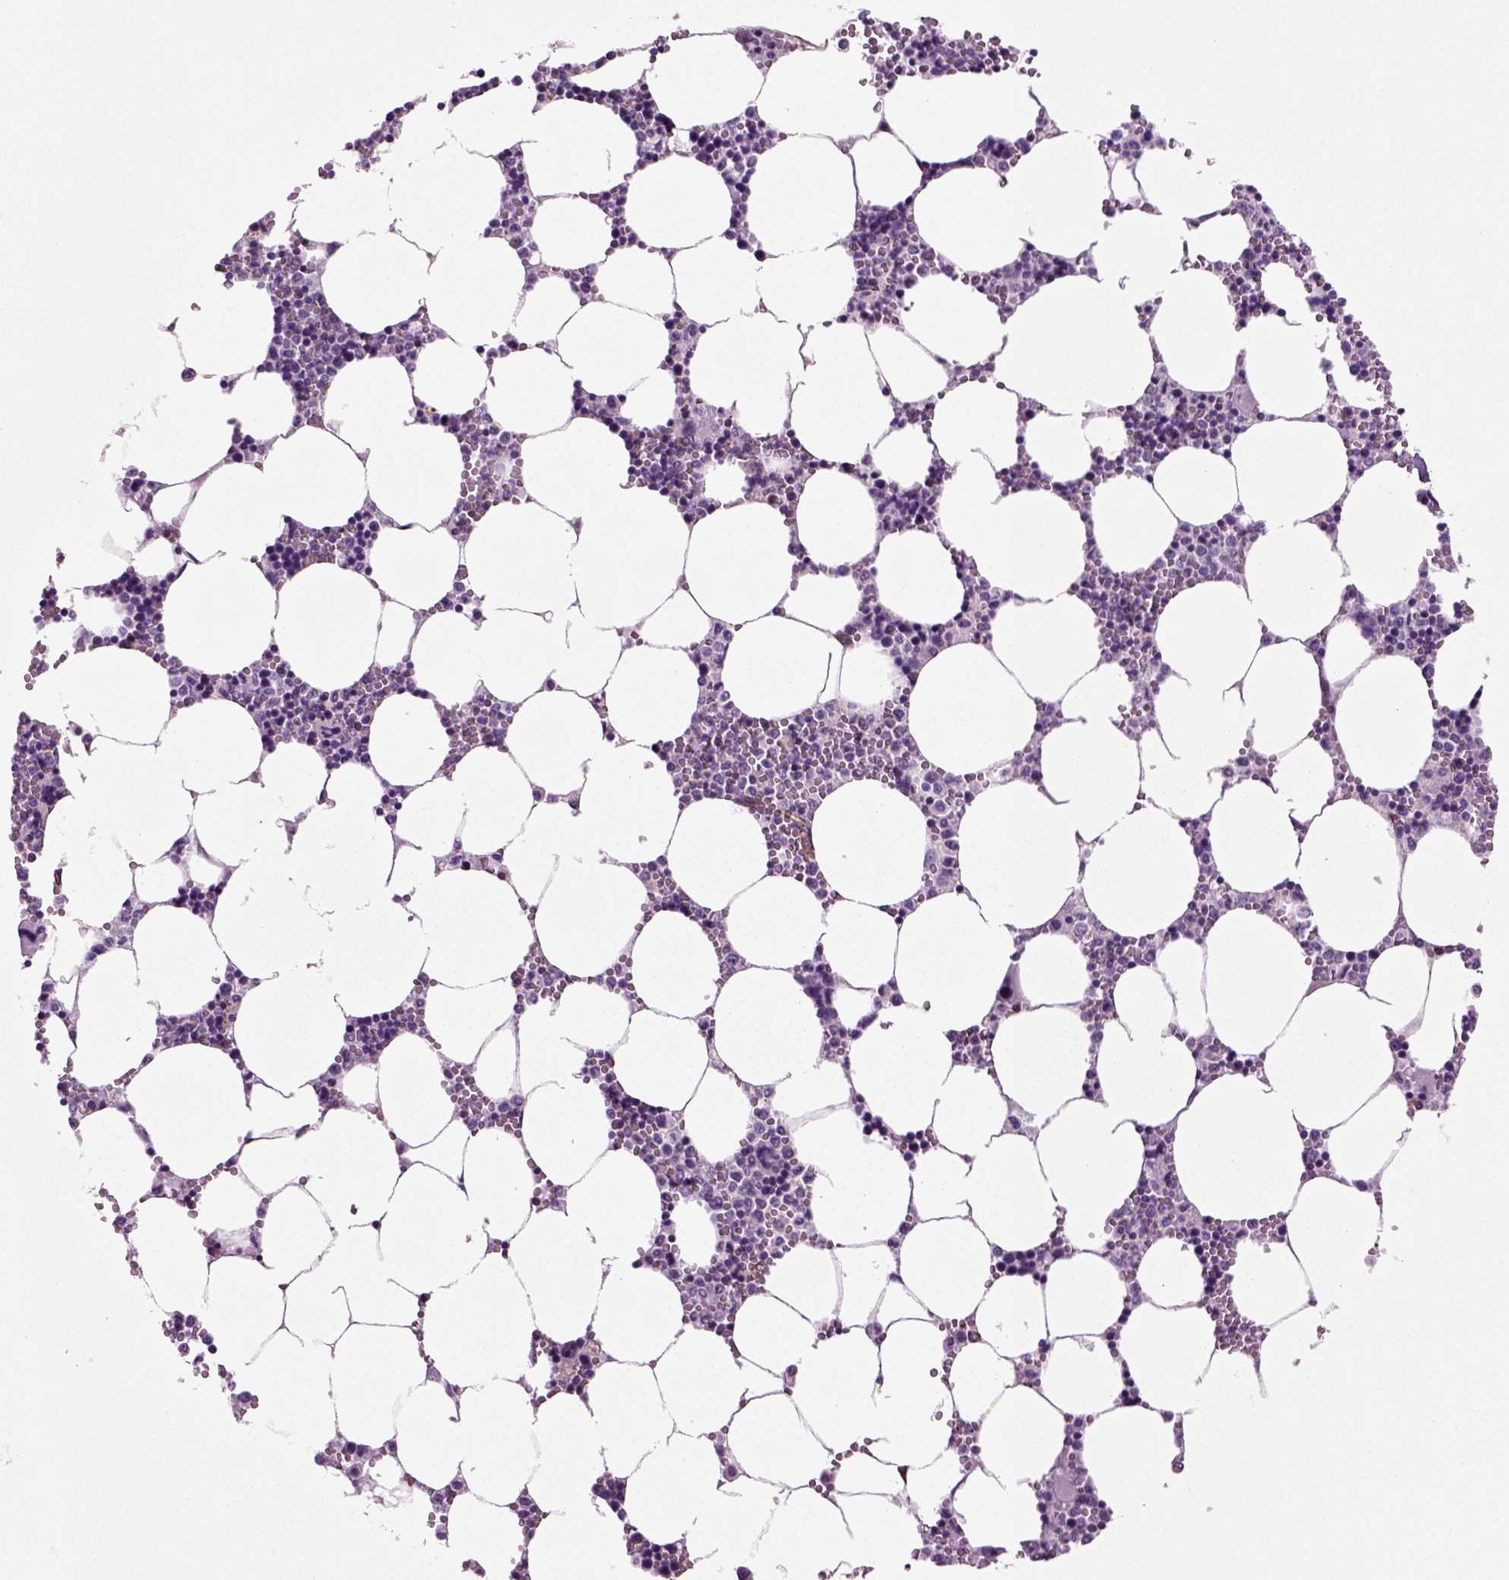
{"staining": {"intensity": "strong", "quantity": "<25%", "location": "cytoplasmic/membranous"}, "tissue": "bone marrow", "cell_type": "Hematopoietic cells", "image_type": "normal", "snomed": [{"axis": "morphology", "description": "Normal tissue, NOS"}, {"axis": "topography", "description": "Bone marrow"}], "caption": "Approximately <25% of hematopoietic cells in unremarkable human bone marrow reveal strong cytoplasmic/membranous protein positivity as visualized by brown immunohistochemical staining.", "gene": "ACER3", "patient": {"sex": "female", "age": 64}}